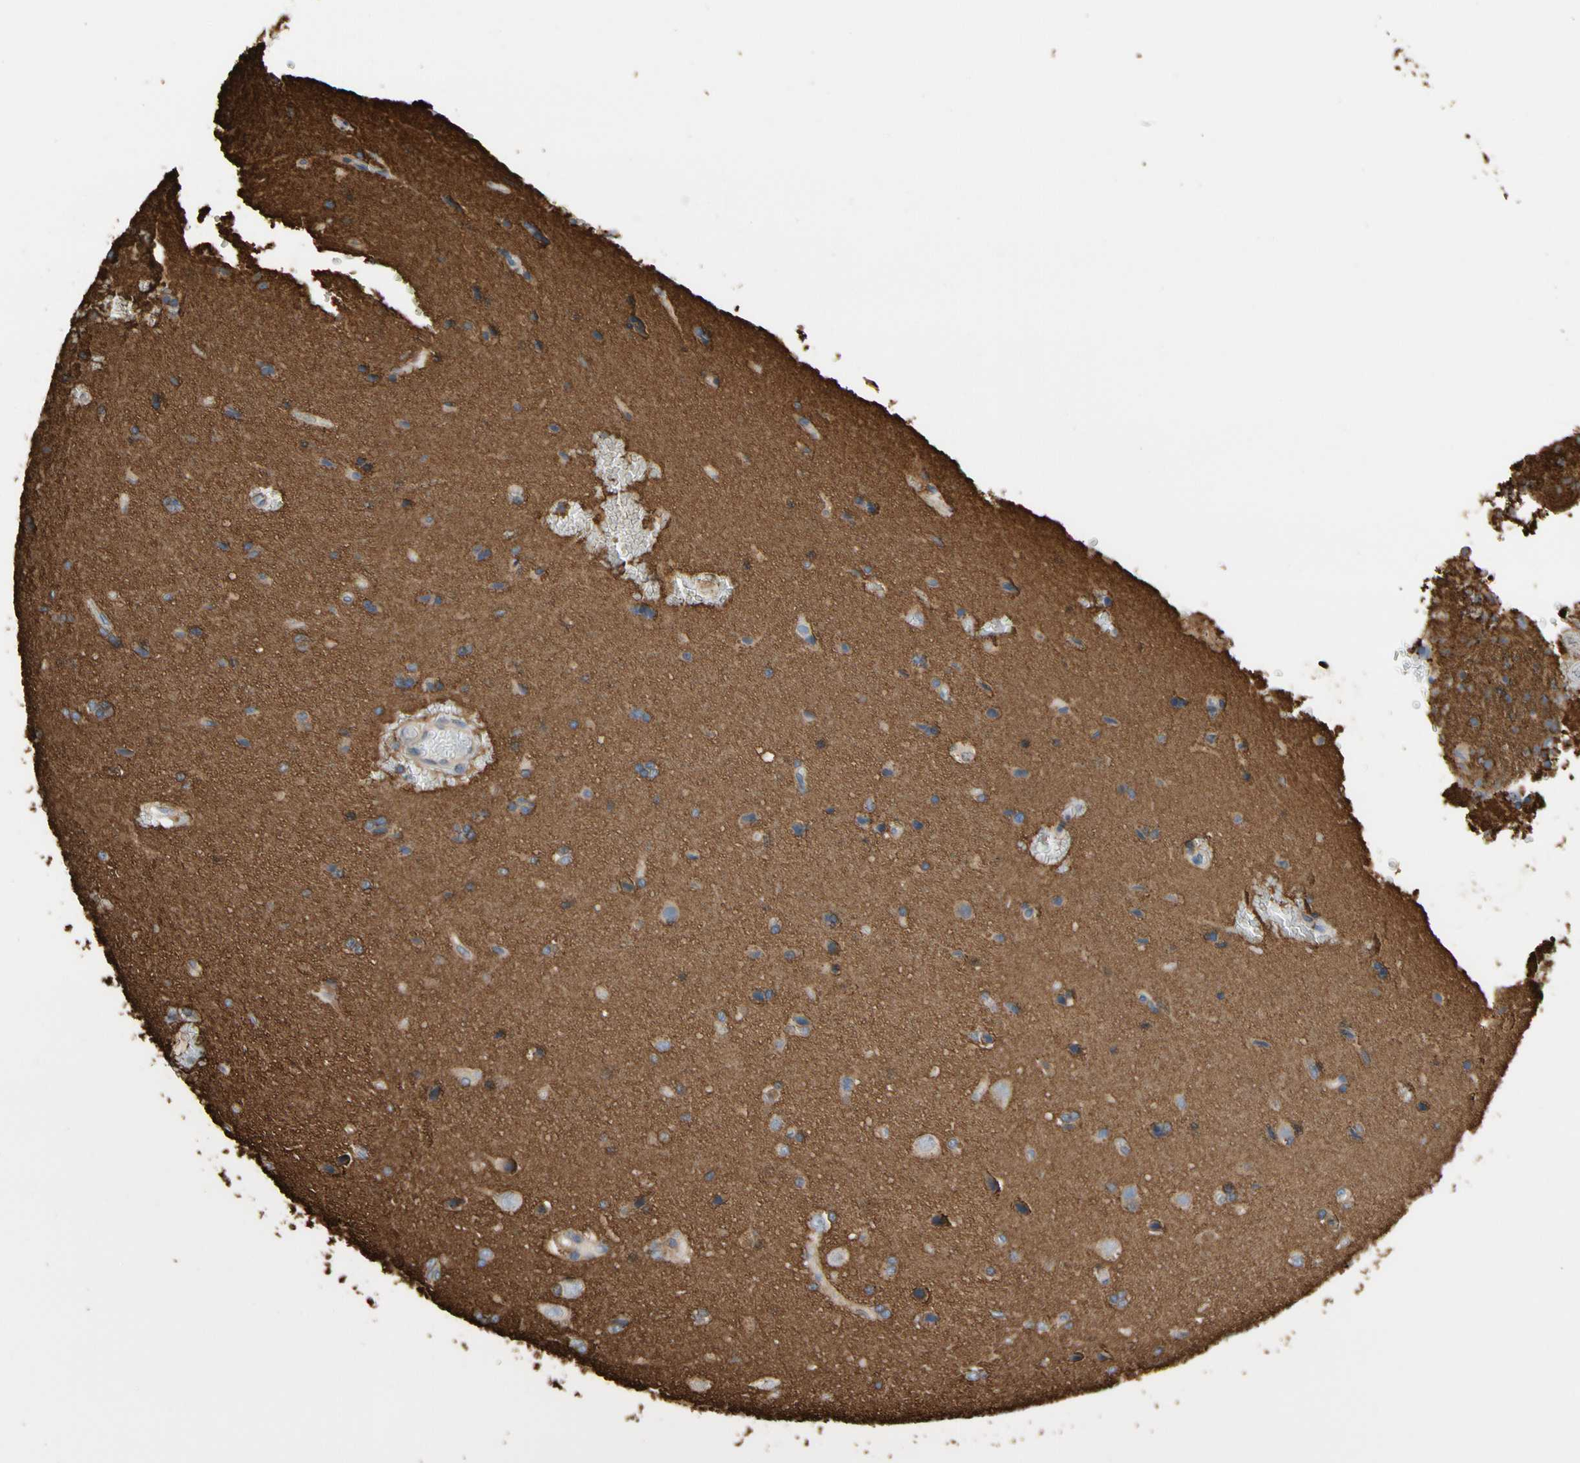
{"staining": {"intensity": "negative", "quantity": "none", "location": "none"}, "tissue": "glioma", "cell_type": "Tumor cells", "image_type": "cancer", "snomed": [{"axis": "morphology", "description": "Glioma, malignant, High grade"}, {"axis": "topography", "description": "Brain"}], "caption": "Immunohistochemistry histopathology image of human malignant high-grade glioma stained for a protein (brown), which reveals no expression in tumor cells.", "gene": "IL1RL1", "patient": {"sex": "male", "age": 71}}